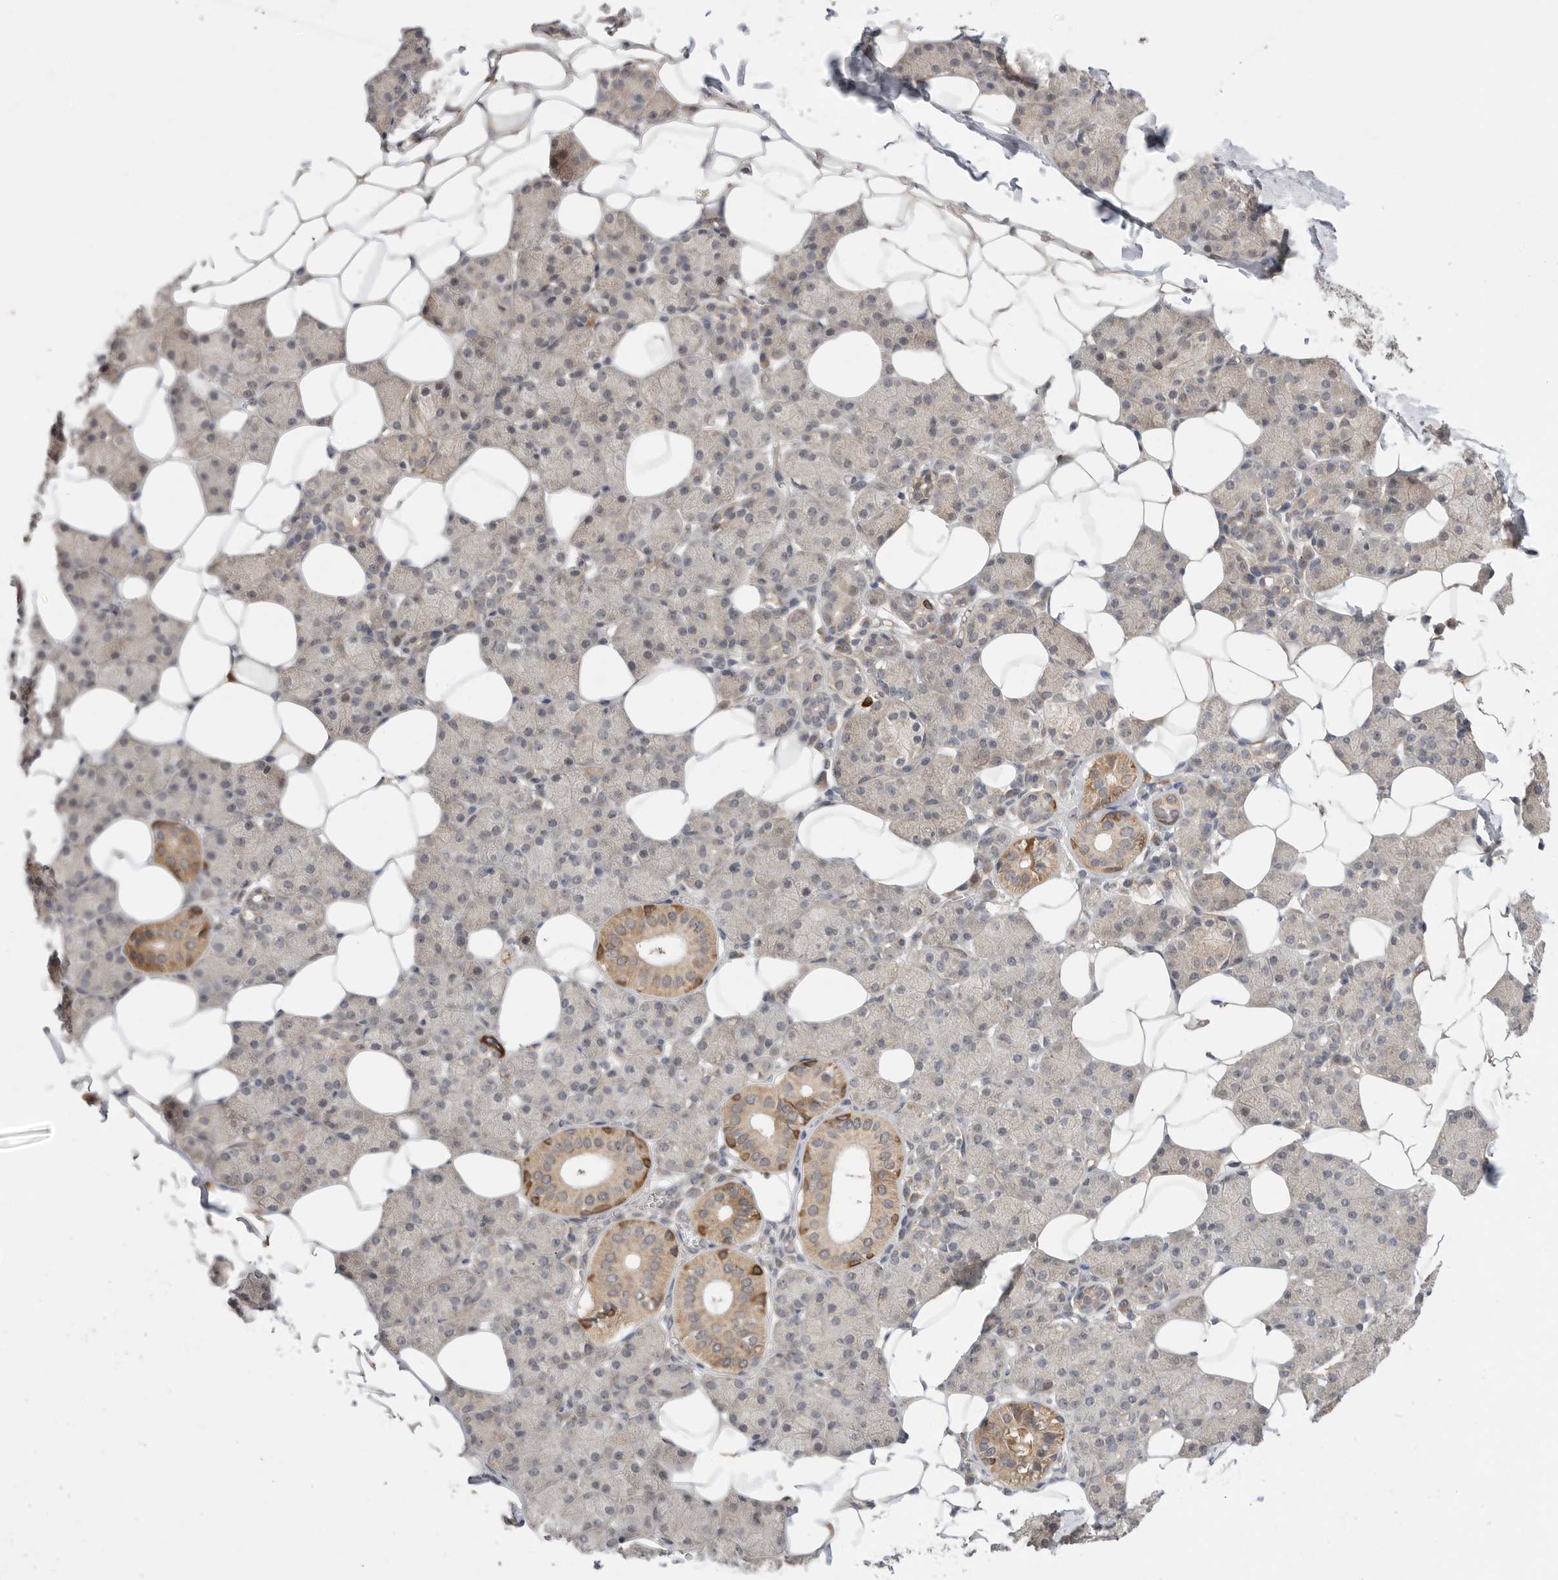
{"staining": {"intensity": "moderate", "quantity": "<25%", "location": "cytoplasmic/membranous"}, "tissue": "salivary gland", "cell_type": "Glandular cells", "image_type": "normal", "snomed": [{"axis": "morphology", "description": "Normal tissue, NOS"}, {"axis": "topography", "description": "Salivary gland"}], "caption": "IHC (DAB) staining of unremarkable human salivary gland exhibits moderate cytoplasmic/membranous protein positivity in approximately <25% of glandular cells.", "gene": "PTPDC1", "patient": {"sex": "female", "age": 33}}